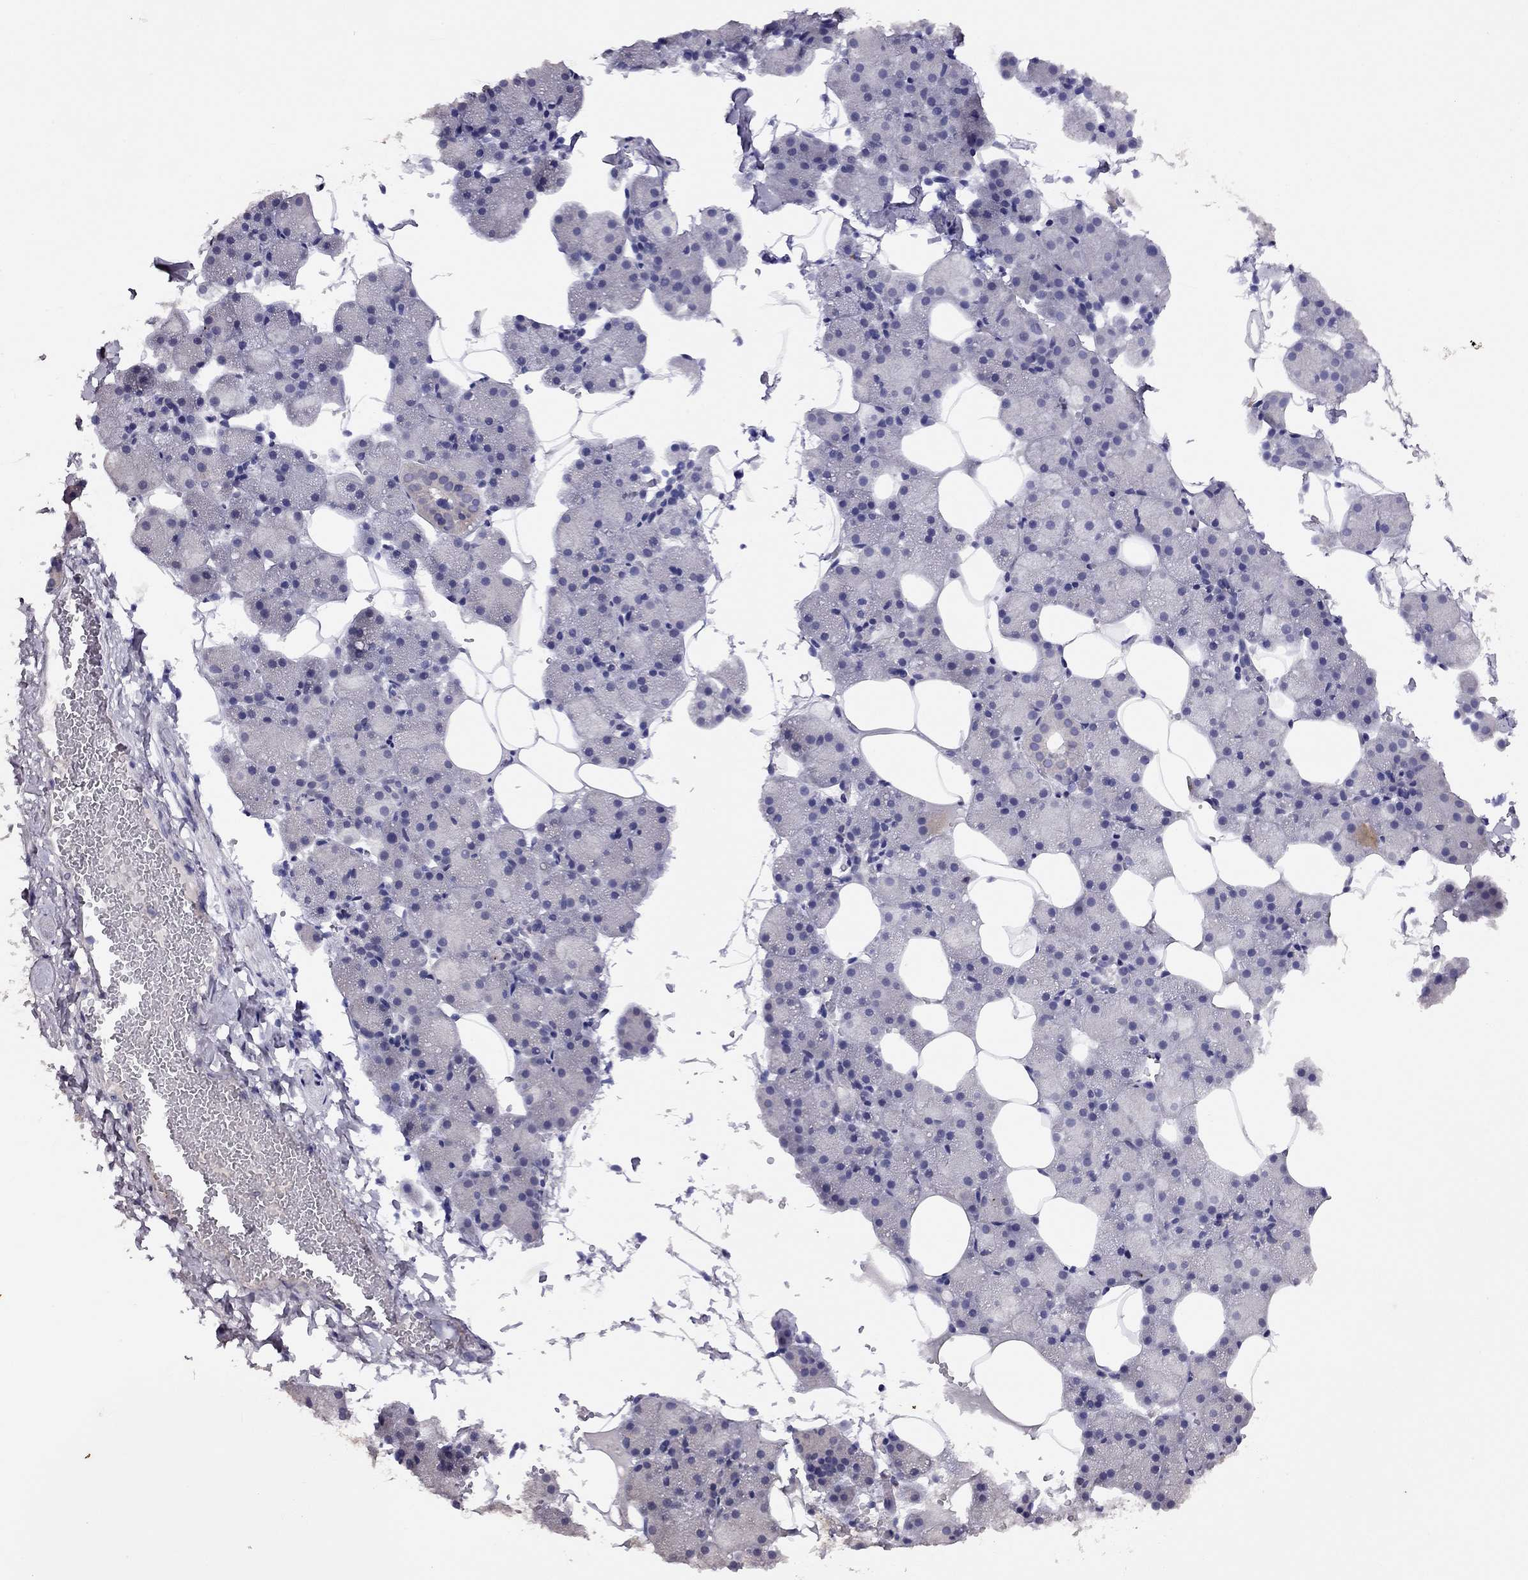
{"staining": {"intensity": "negative", "quantity": "none", "location": "none"}, "tissue": "salivary gland", "cell_type": "Glandular cells", "image_type": "normal", "snomed": [{"axis": "morphology", "description": "Normal tissue, NOS"}, {"axis": "topography", "description": "Salivary gland"}], "caption": "A micrograph of salivary gland stained for a protein displays no brown staining in glandular cells.", "gene": "CITED1", "patient": {"sex": "male", "age": 38}}